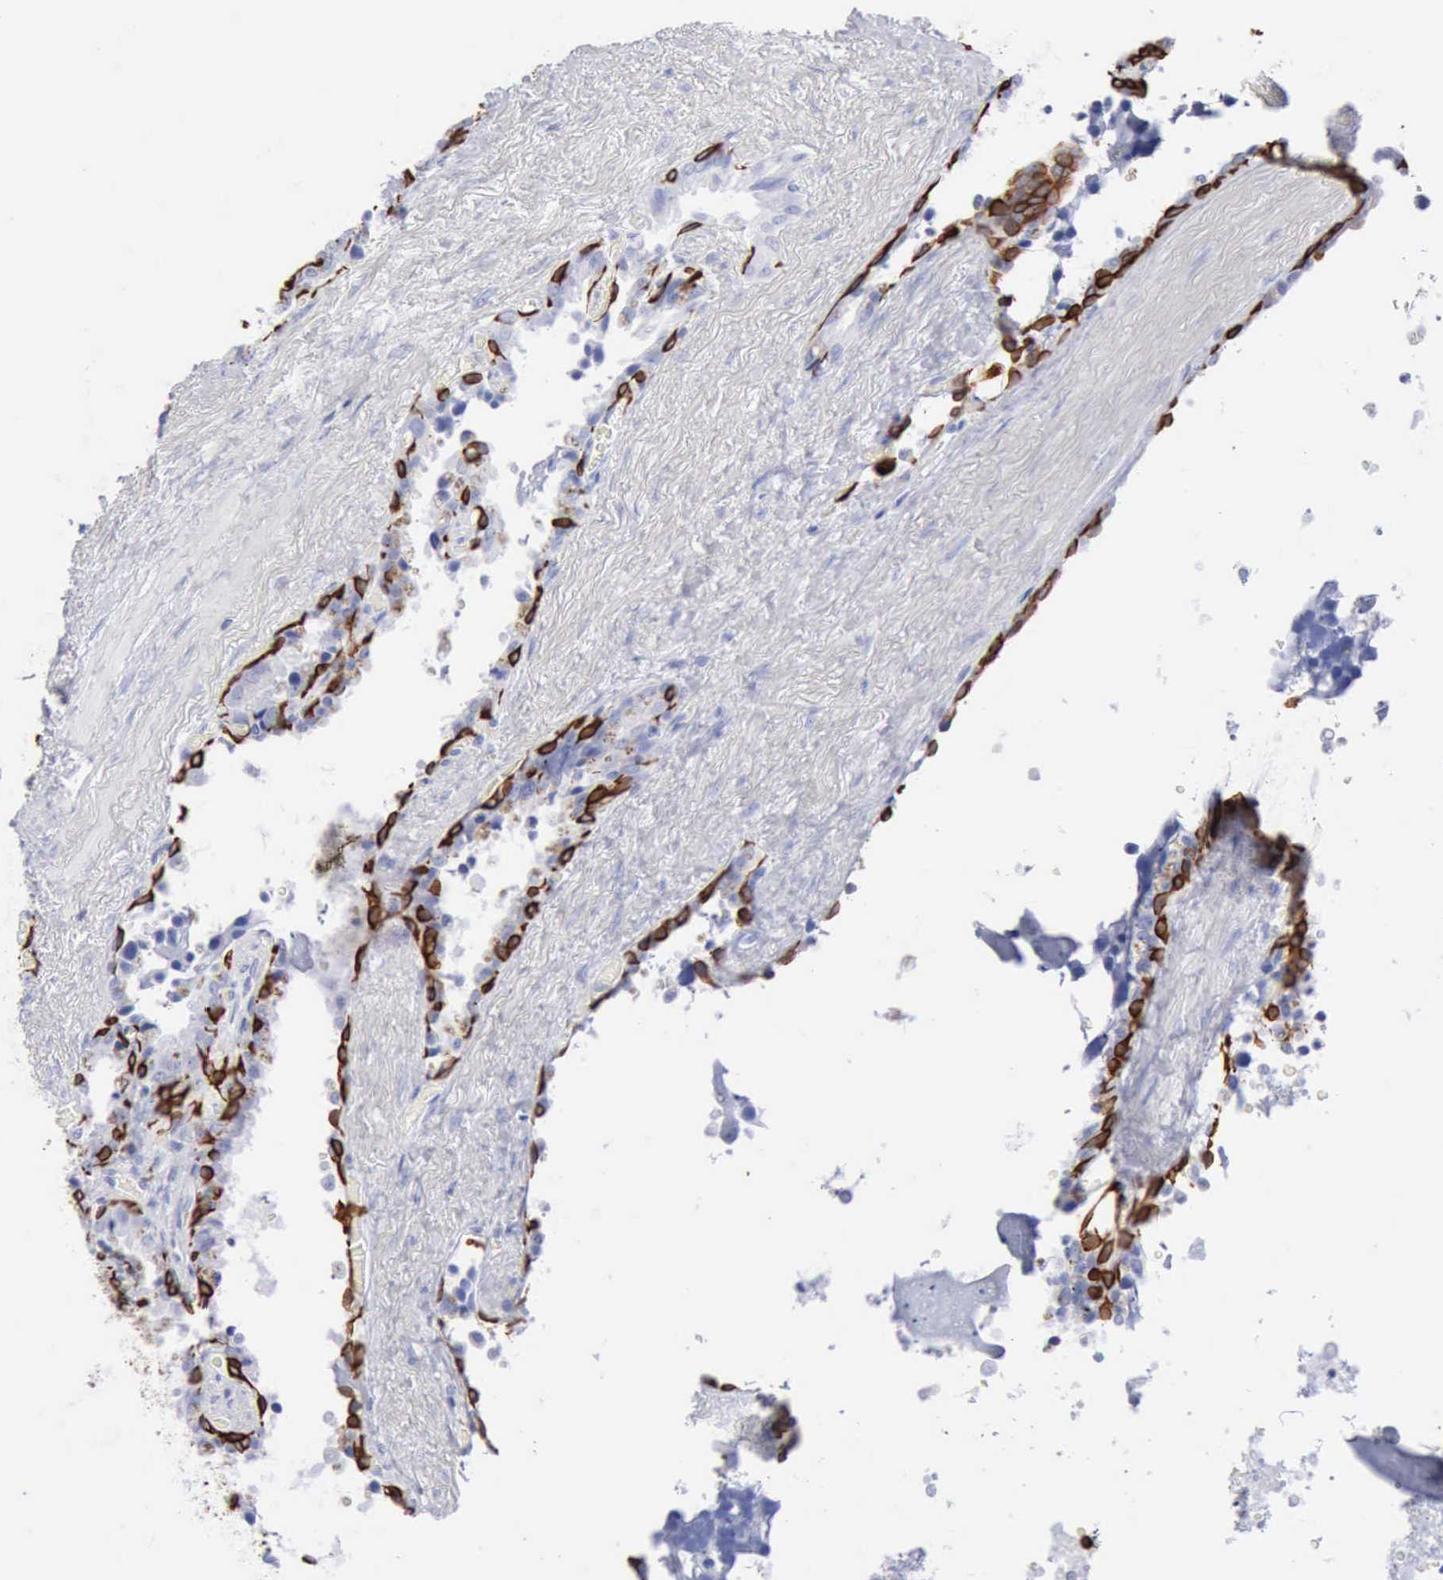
{"staining": {"intensity": "strong", "quantity": "25%-75%", "location": "cytoplasmic/membranous"}, "tissue": "seminal vesicle", "cell_type": "Glandular cells", "image_type": "normal", "snomed": [{"axis": "morphology", "description": "Normal tissue, NOS"}, {"axis": "topography", "description": "Prostate"}, {"axis": "topography", "description": "Seminal veicle"}], "caption": "This micrograph displays IHC staining of unremarkable human seminal vesicle, with high strong cytoplasmic/membranous staining in approximately 25%-75% of glandular cells.", "gene": "KRT5", "patient": {"sex": "male", "age": 63}}